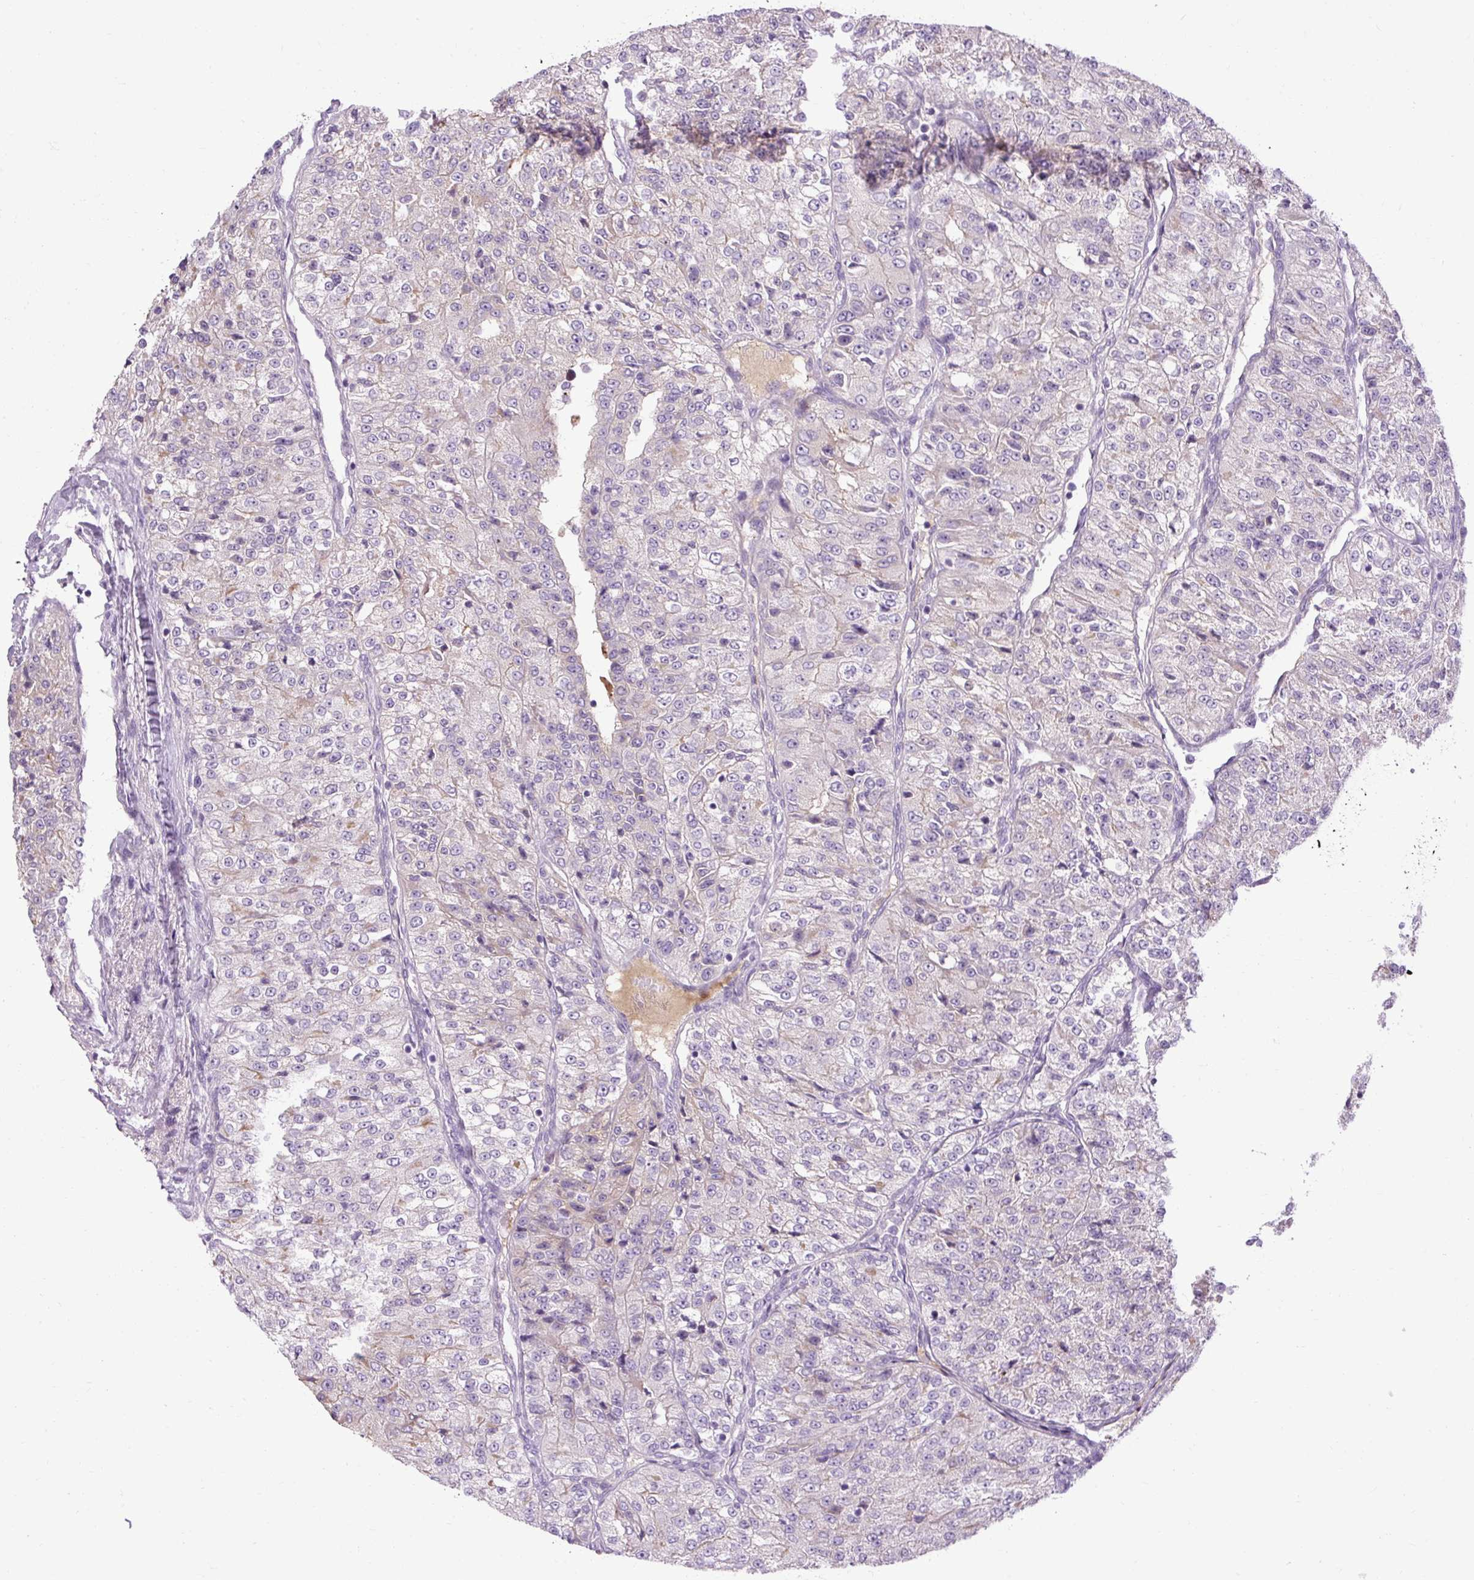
{"staining": {"intensity": "negative", "quantity": "none", "location": "none"}, "tissue": "renal cancer", "cell_type": "Tumor cells", "image_type": "cancer", "snomed": [{"axis": "morphology", "description": "Adenocarcinoma, NOS"}, {"axis": "topography", "description": "Kidney"}], "caption": "Renal adenocarcinoma was stained to show a protein in brown. There is no significant positivity in tumor cells.", "gene": "ARRDC2", "patient": {"sex": "female", "age": 63}}